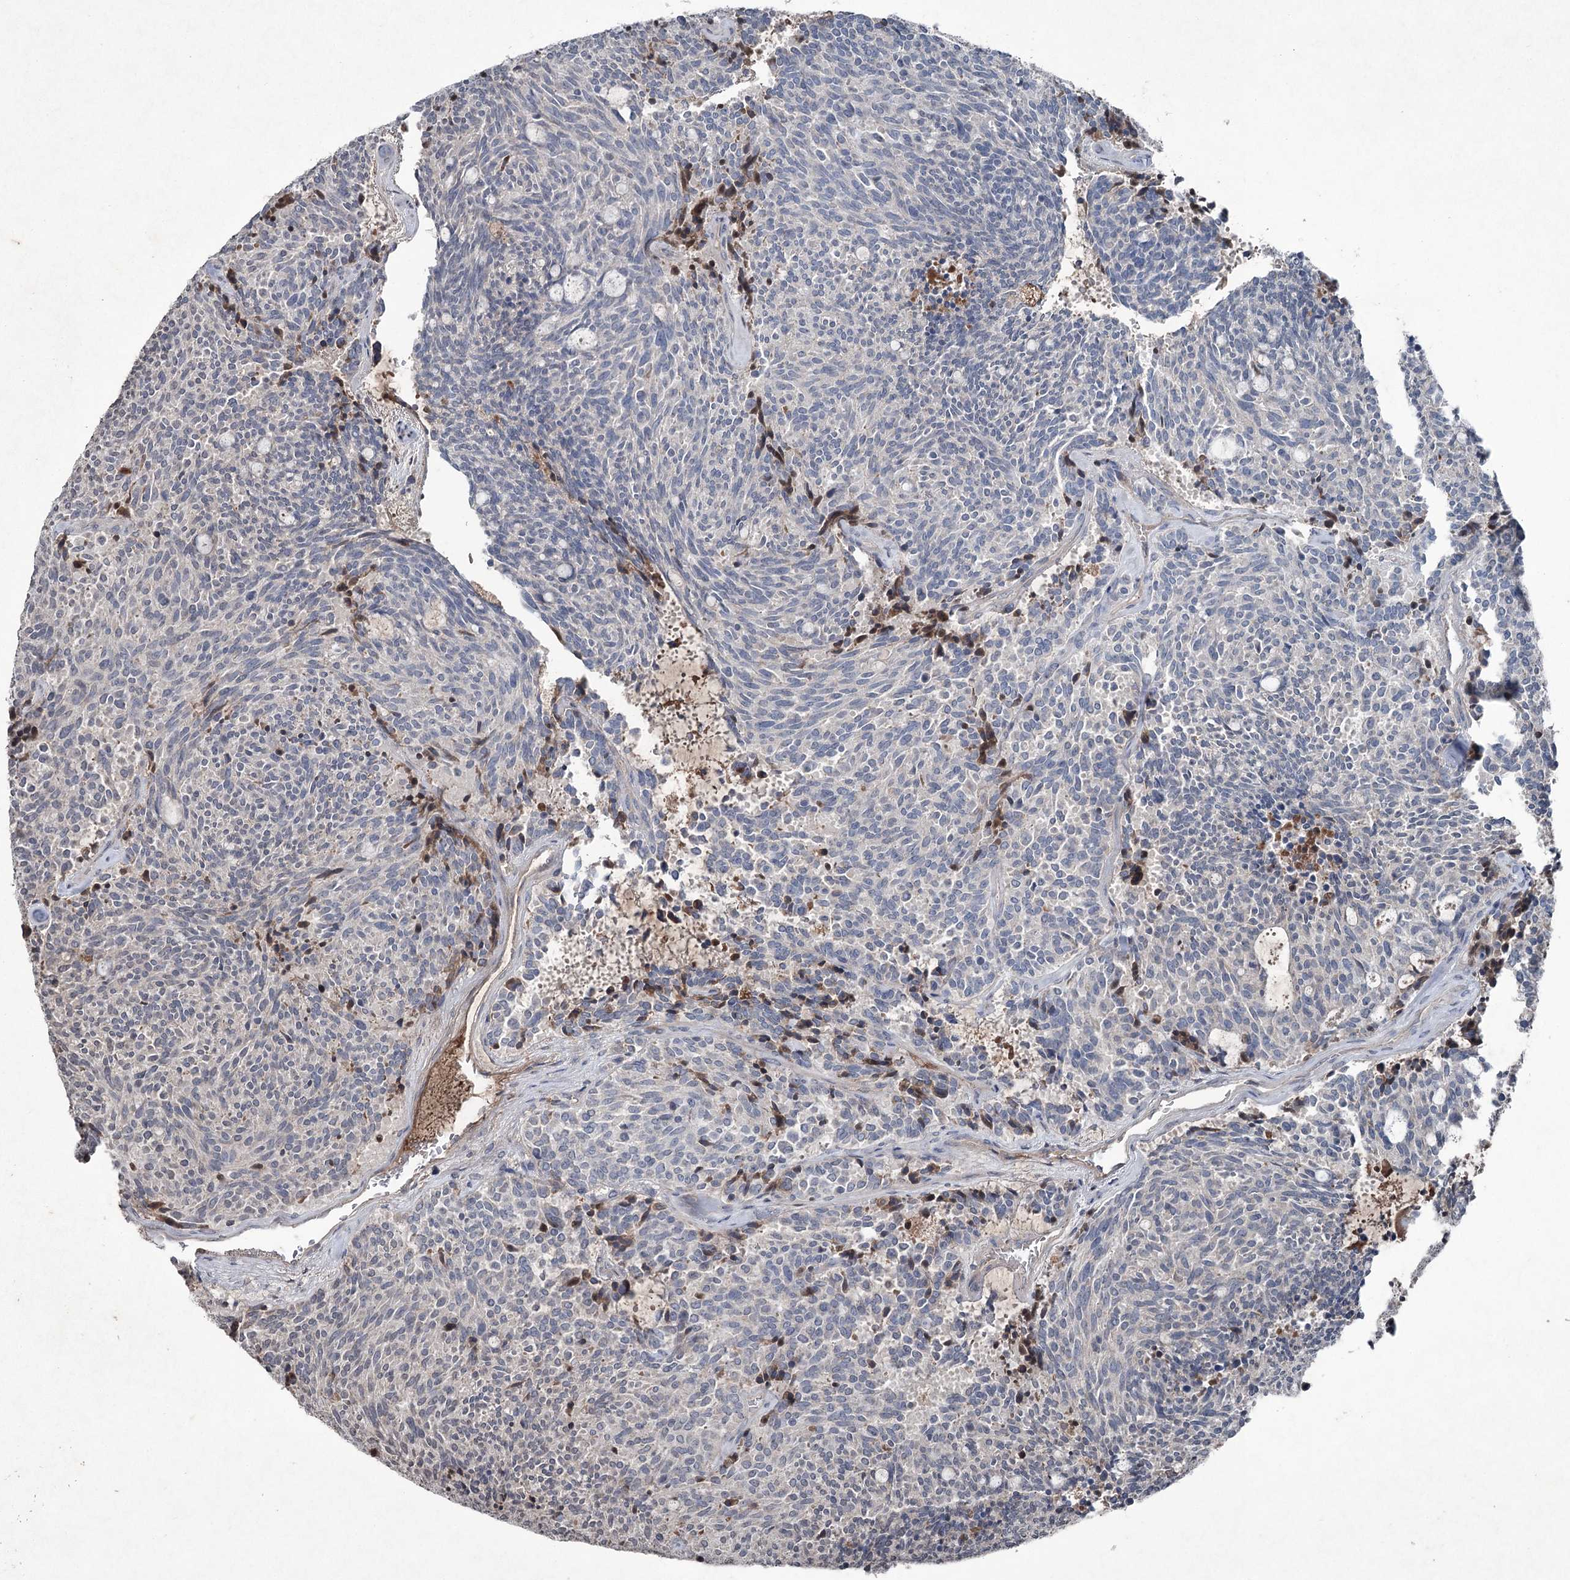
{"staining": {"intensity": "negative", "quantity": "none", "location": "none"}, "tissue": "carcinoid", "cell_type": "Tumor cells", "image_type": "cancer", "snomed": [{"axis": "morphology", "description": "Carcinoid, malignant, NOS"}, {"axis": "topography", "description": "Pancreas"}], "caption": "Immunohistochemistry (IHC) image of neoplastic tissue: human carcinoid stained with DAB exhibits no significant protein expression in tumor cells. (DAB immunohistochemistry with hematoxylin counter stain).", "gene": "PGLYRP2", "patient": {"sex": "female", "age": 54}}